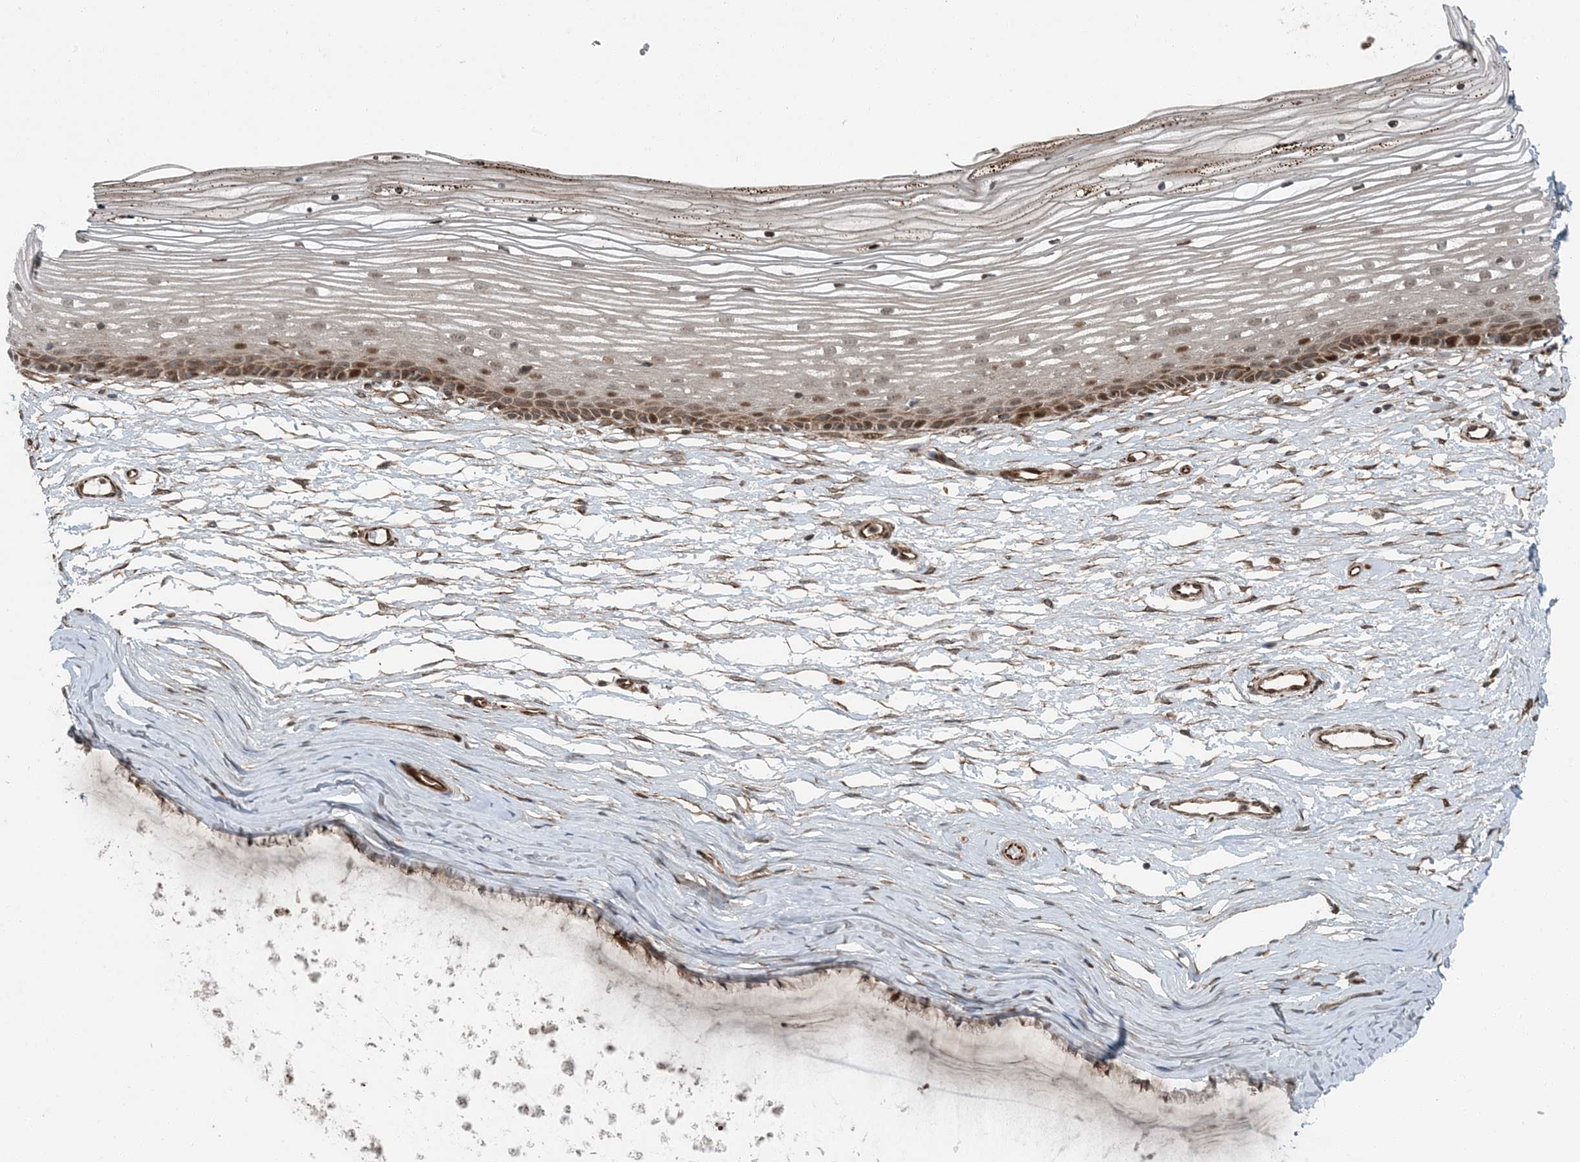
{"staining": {"intensity": "moderate", "quantity": ">75%", "location": "cytoplasmic/membranous,nuclear"}, "tissue": "vagina", "cell_type": "Squamous epithelial cells", "image_type": "normal", "snomed": [{"axis": "morphology", "description": "Normal tissue, NOS"}, {"axis": "topography", "description": "Vagina"}, {"axis": "topography", "description": "Cervix"}], "caption": "Moderate cytoplasmic/membranous,nuclear positivity is appreciated in about >75% of squamous epithelial cells in benign vagina. (DAB (3,3'-diaminobenzidine) = brown stain, brightfield microscopy at high magnification).", "gene": "EDEM2", "patient": {"sex": "female", "age": 40}}